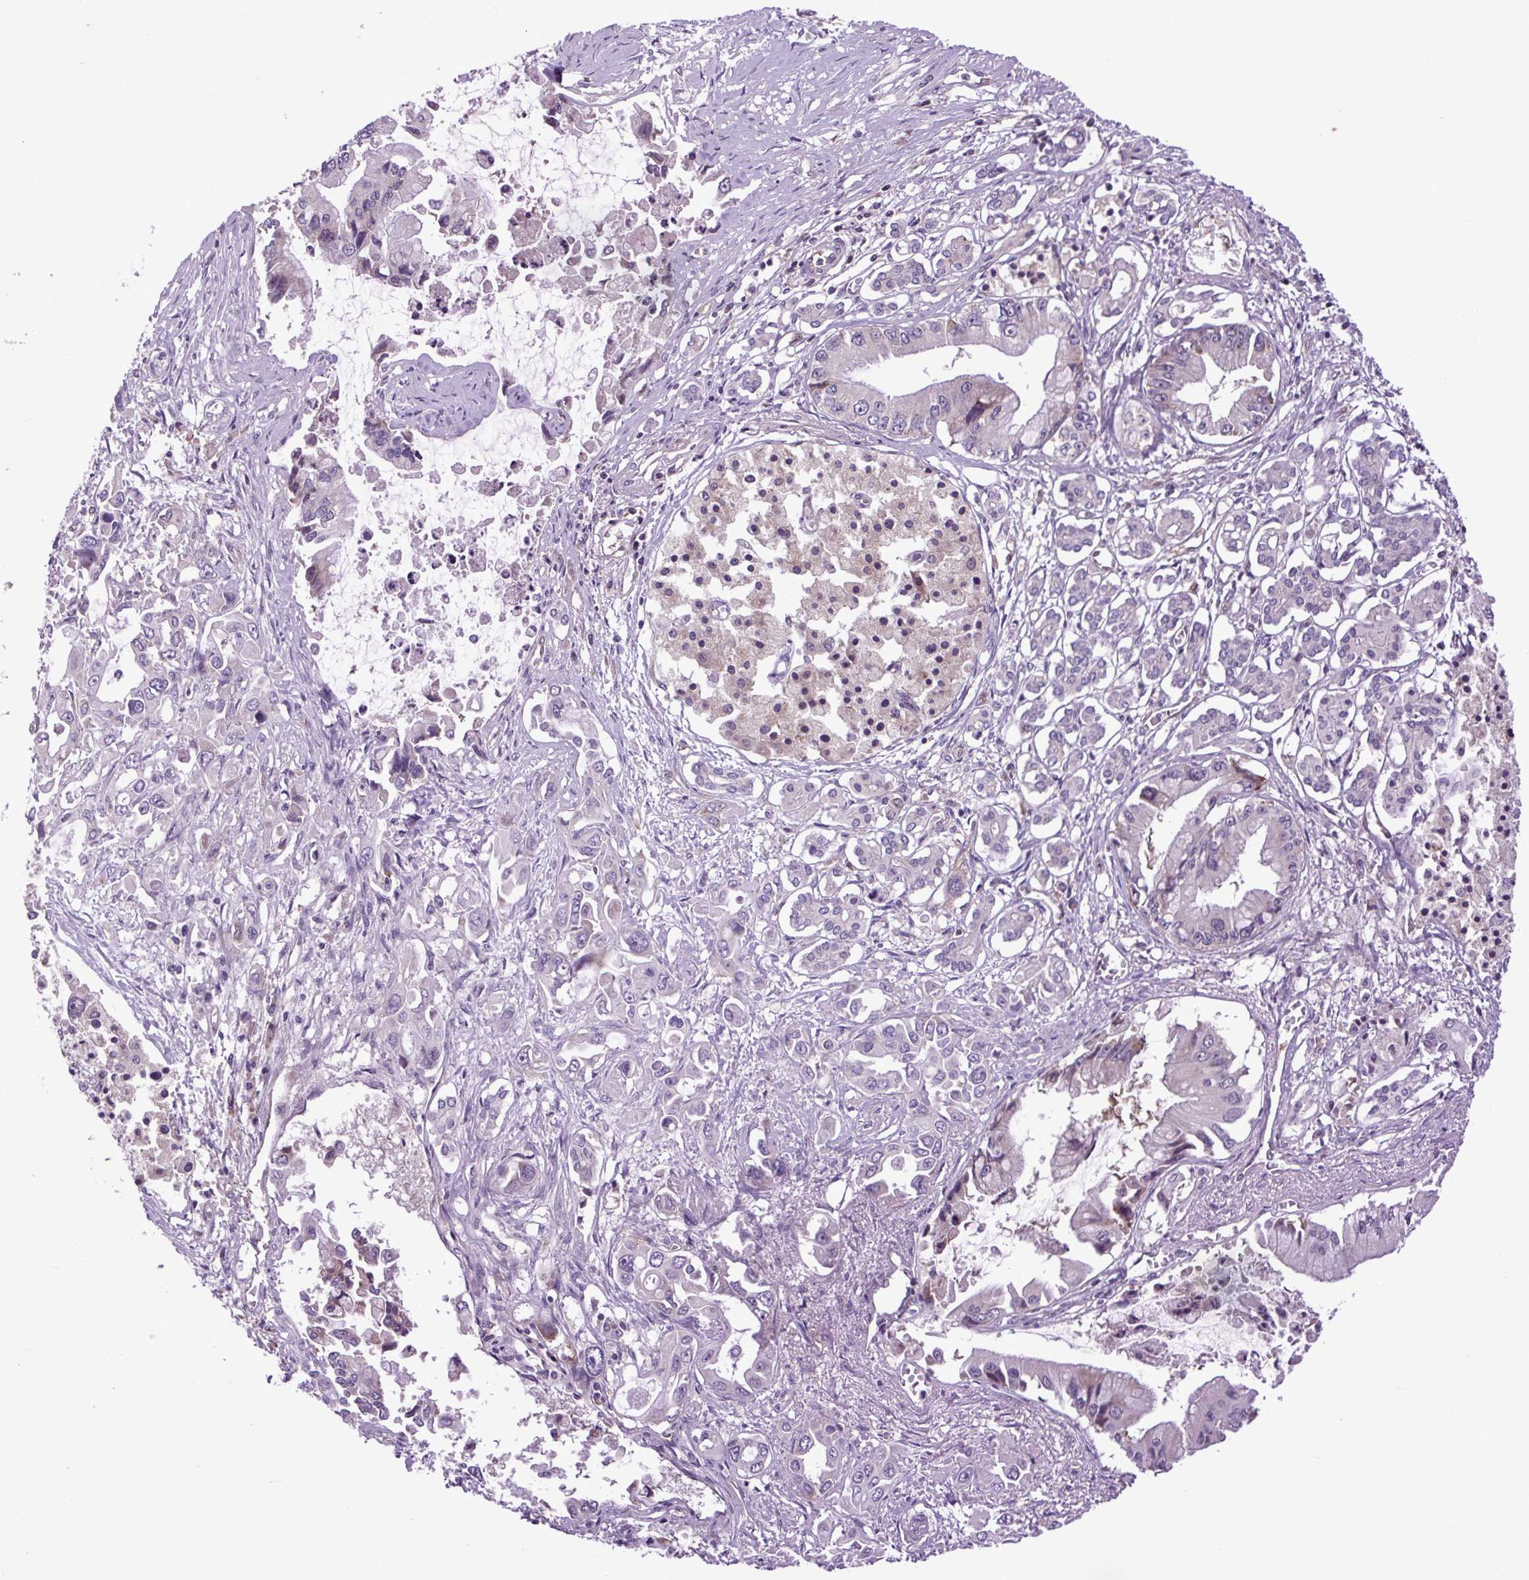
{"staining": {"intensity": "negative", "quantity": "none", "location": "none"}, "tissue": "pancreatic cancer", "cell_type": "Tumor cells", "image_type": "cancer", "snomed": [{"axis": "morphology", "description": "Adenocarcinoma, NOS"}, {"axis": "topography", "description": "Pancreas"}], "caption": "Protein analysis of adenocarcinoma (pancreatic) reveals no significant staining in tumor cells.", "gene": "PLCG1", "patient": {"sex": "male", "age": 84}}